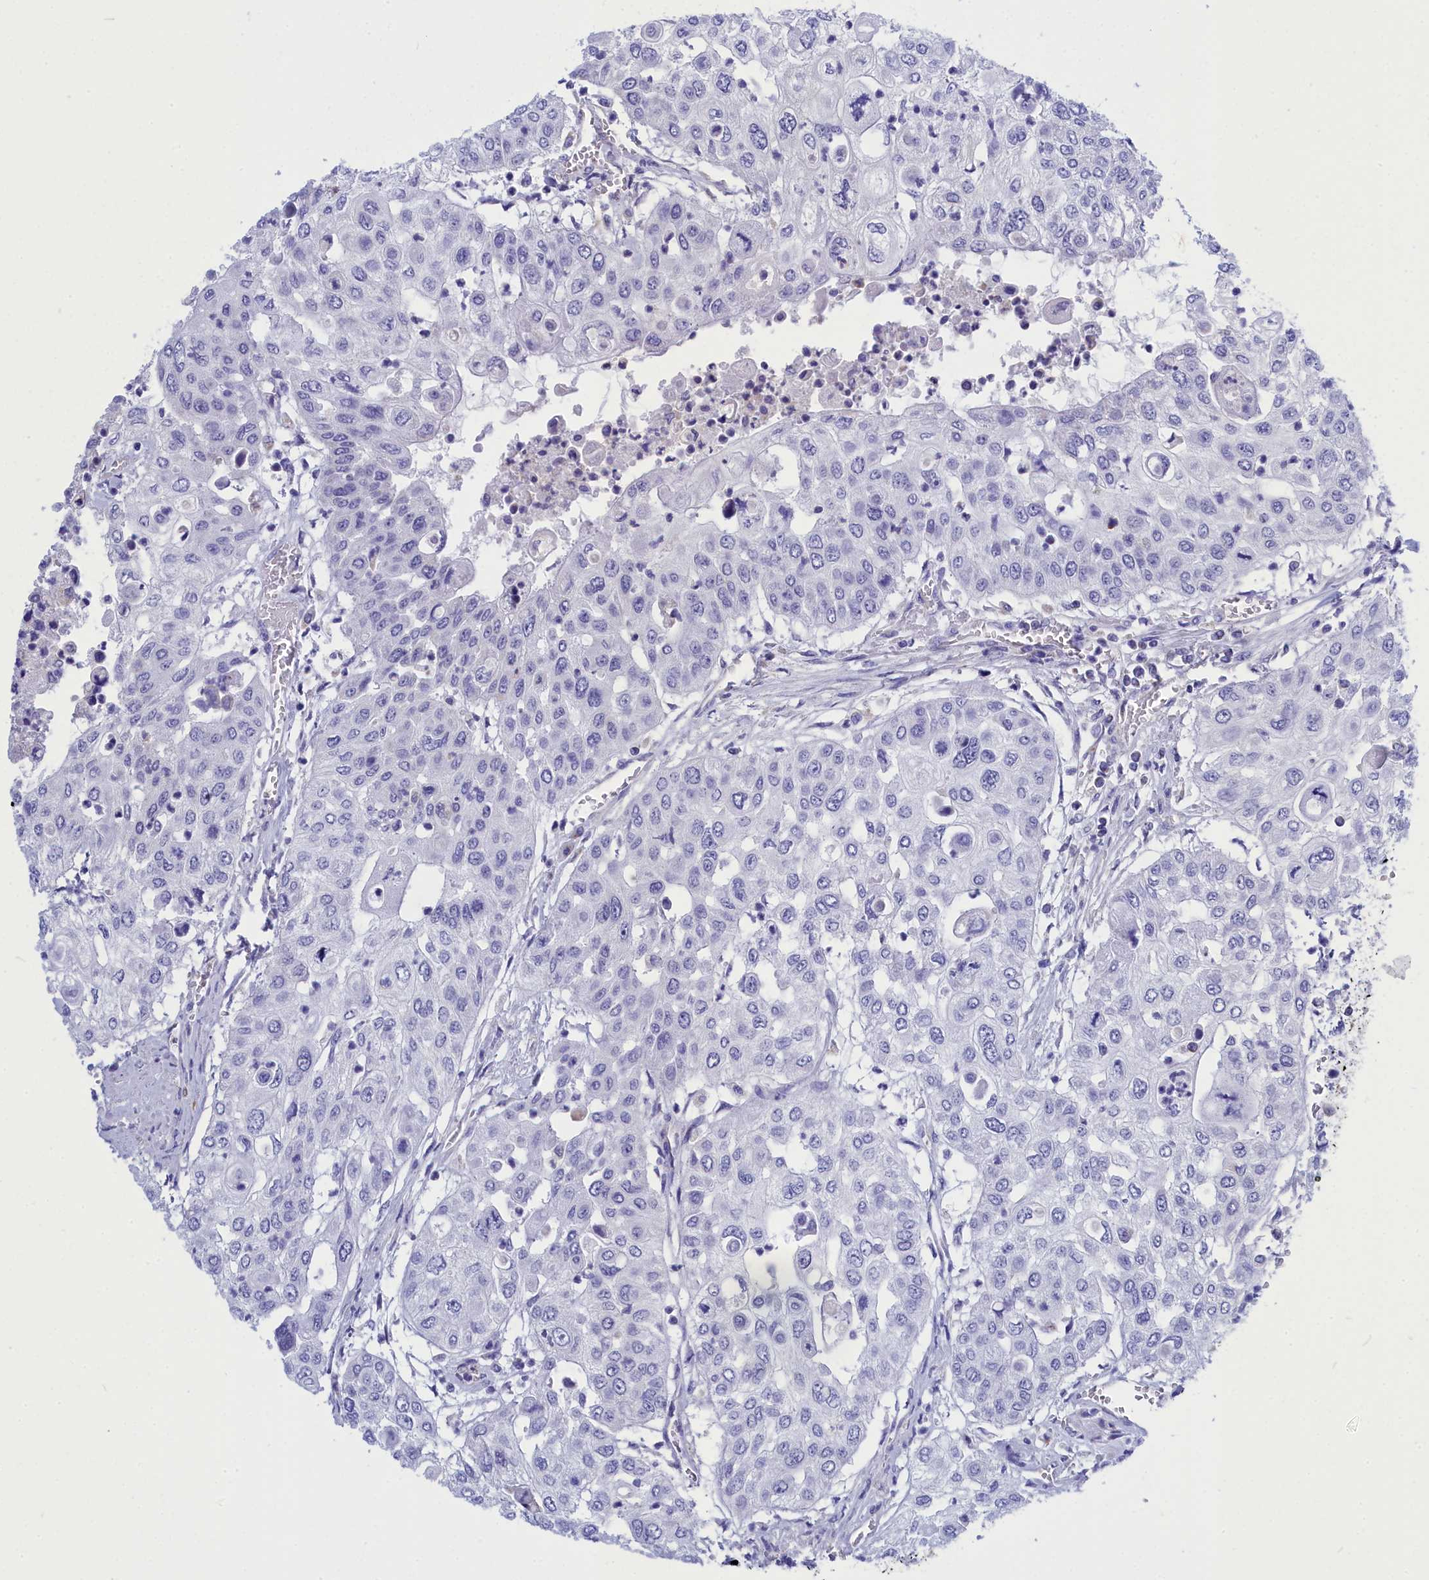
{"staining": {"intensity": "negative", "quantity": "none", "location": "none"}, "tissue": "urothelial cancer", "cell_type": "Tumor cells", "image_type": "cancer", "snomed": [{"axis": "morphology", "description": "Urothelial carcinoma, High grade"}, {"axis": "topography", "description": "Urinary bladder"}], "caption": "Immunohistochemistry histopathology image of neoplastic tissue: urothelial carcinoma (high-grade) stained with DAB (3,3'-diaminobenzidine) demonstrates no significant protein positivity in tumor cells. The staining is performed using DAB (3,3'-diaminobenzidine) brown chromogen with nuclei counter-stained in using hematoxylin.", "gene": "CCRL2", "patient": {"sex": "female", "age": 79}}